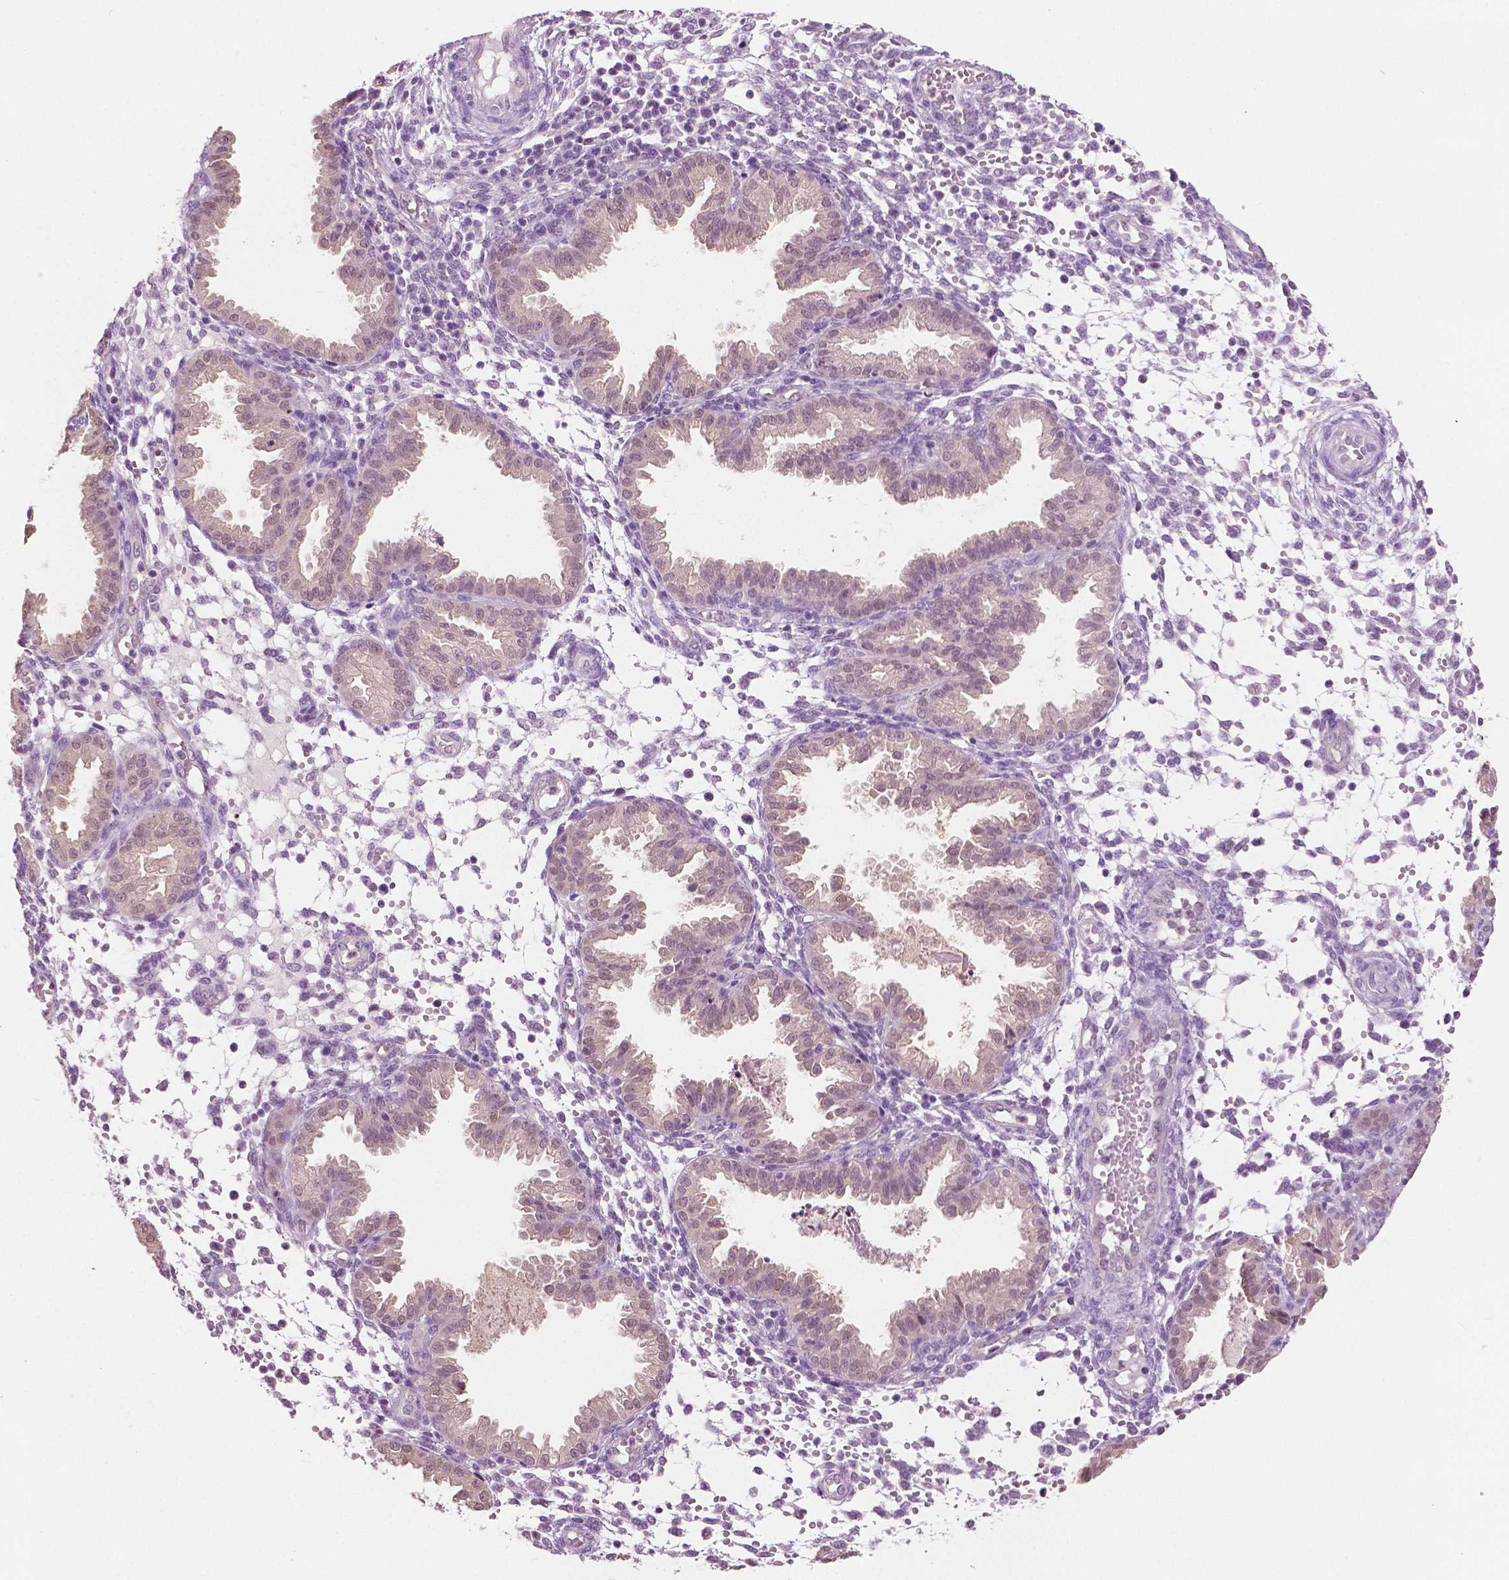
{"staining": {"intensity": "negative", "quantity": "none", "location": "none"}, "tissue": "endometrium", "cell_type": "Cells in endometrial stroma", "image_type": "normal", "snomed": [{"axis": "morphology", "description": "Normal tissue, NOS"}, {"axis": "topography", "description": "Endometrium"}], "caption": "The photomicrograph demonstrates no staining of cells in endometrial stroma in benign endometrium. The staining is performed using DAB brown chromogen with nuclei counter-stained in using hematoxylin.", "gene": "TKFC", "patient": {"sex": "female", "age": 33}}